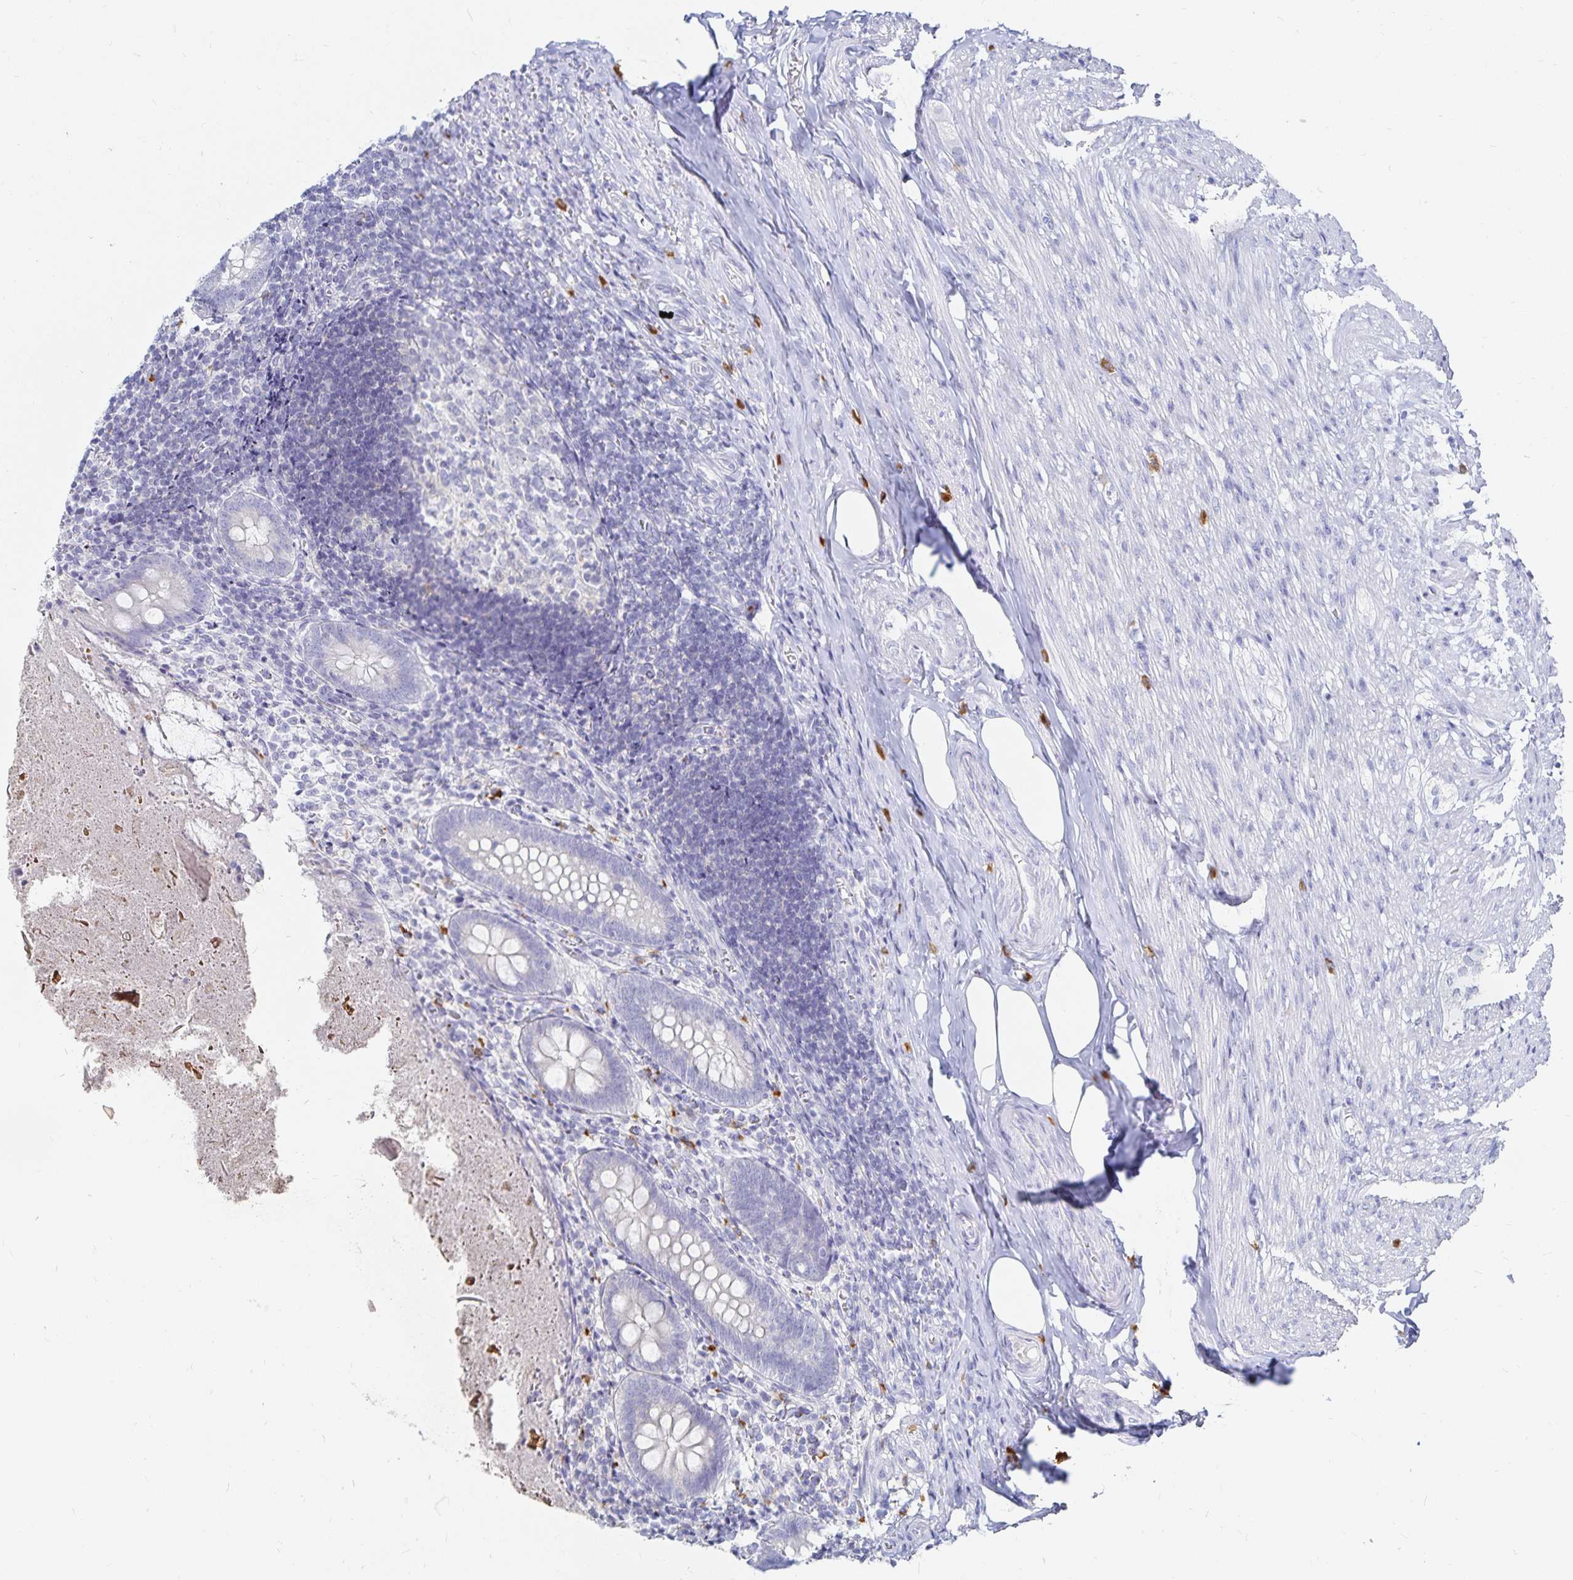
{"staining": {"intensity": "negative", "quantity": "none", "location": "none"}, "tissue": "appendix", "cell_type": "Glandular cells", "image_type": "normal", "snomed": [{"axis": "morphology", "description": "Normal tissue, NOS"}, {"axis": "topography", "description": "Appendix"}], "caption": "An image of human appendix is negative for staining in glandular cells. The staining was performed using DAB (3,3'-diaminobenzidine) to visualize the protein expression in brown, while the nuclei were stained in blue with hematoxylin (Magnification: 20x).", "gene": "TNIP1", "patient": {"sex": "female", "age": 17}}